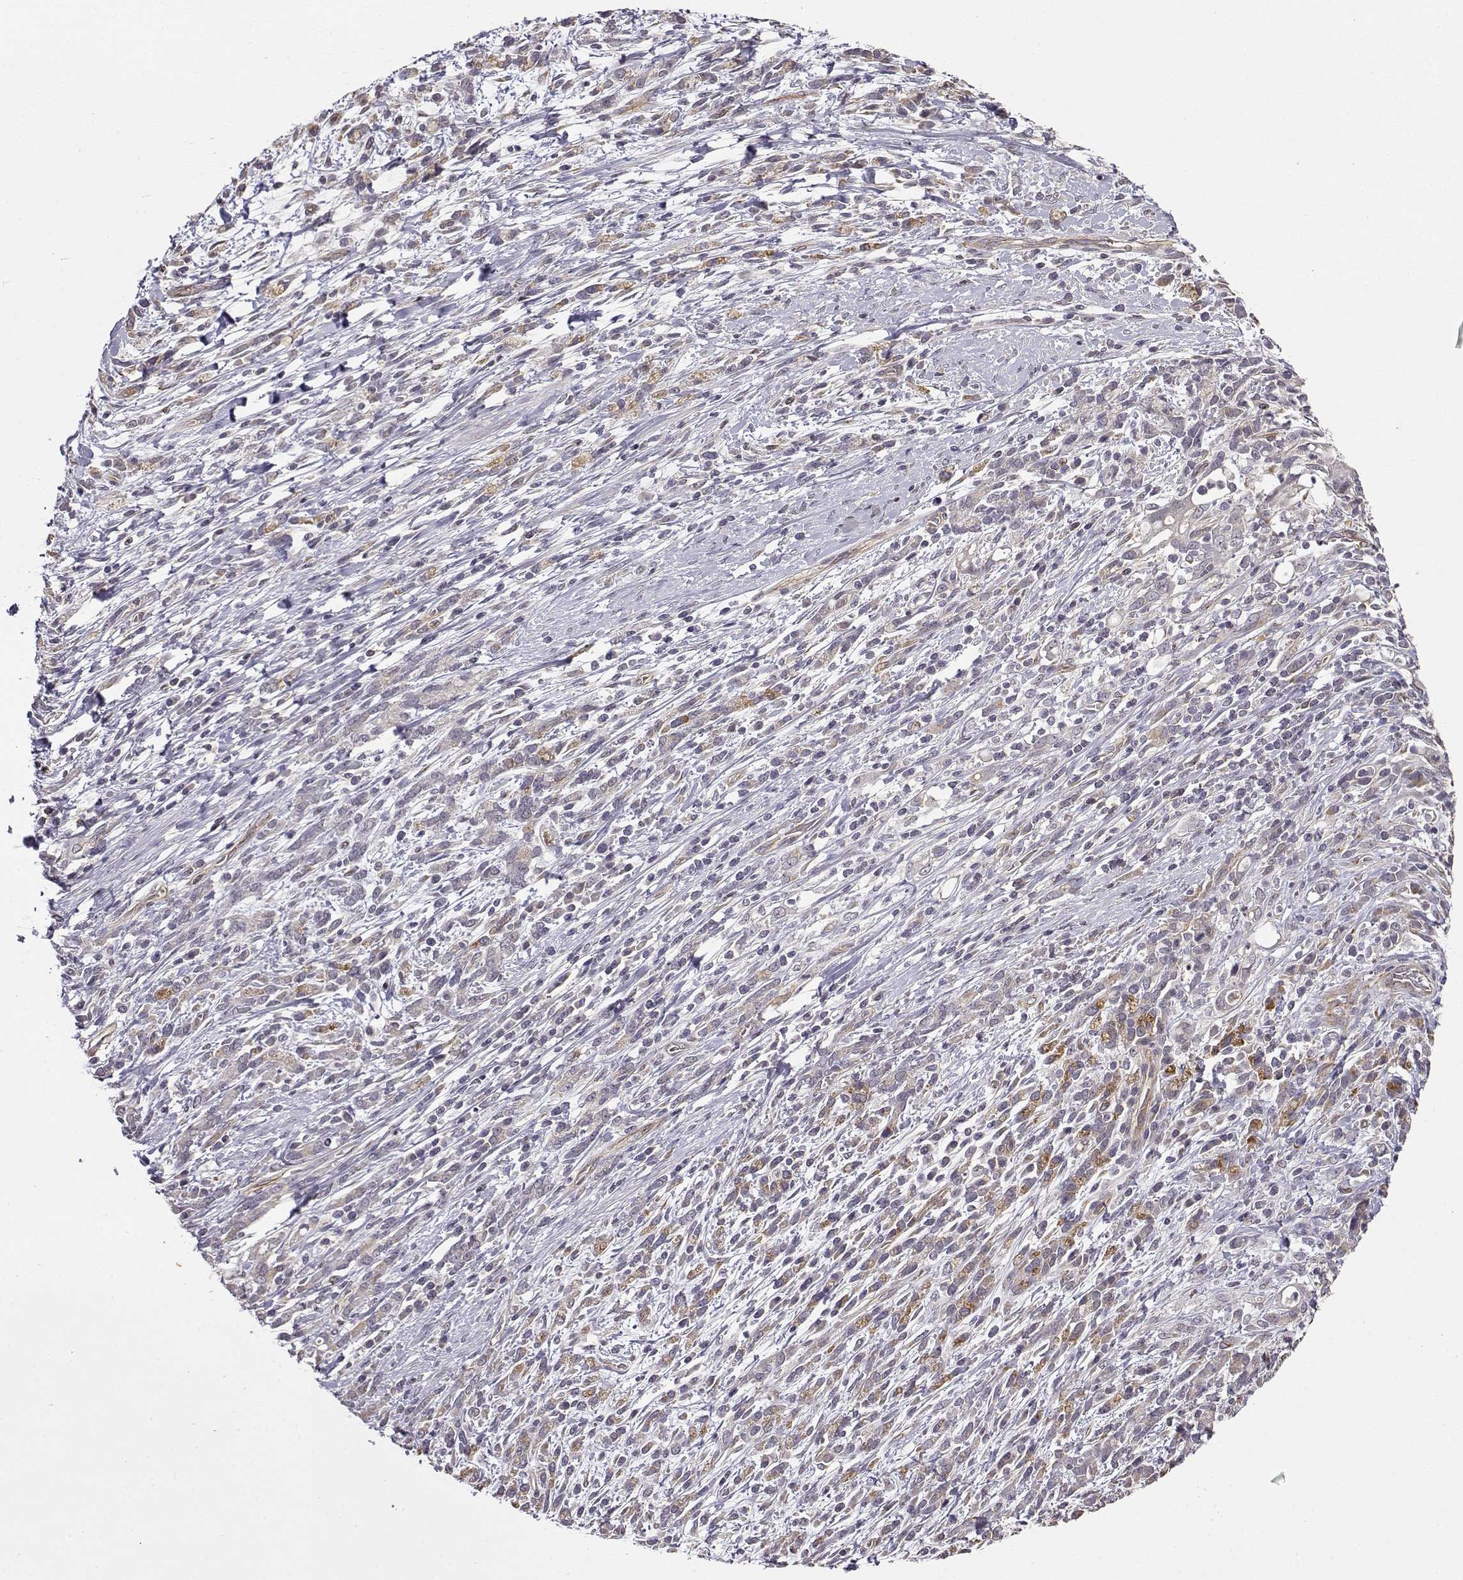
{"staining": {"intensity": "moderate", "quantity": "<25%", "location": "cytoplasmic/membranous"}, "tissue": "stomach cancer", "cell_type": "Tumor cells", "image_type": "cancer", "snomed": [{"axis": "morphology", "description": "Adenocarcinoma, NOS"}, {"axis": "topography", "description": "Stomach"}], "caption": "A histopathology image showing moderate cytoplasmic/membranous positivity in about <25% of tumor cells in stomach cancer (adenocarcinoma), as visualized by brown immunohistochemical staining.", "gene": "IFITM1", "patient": {"sex": "female", "age": 57}}